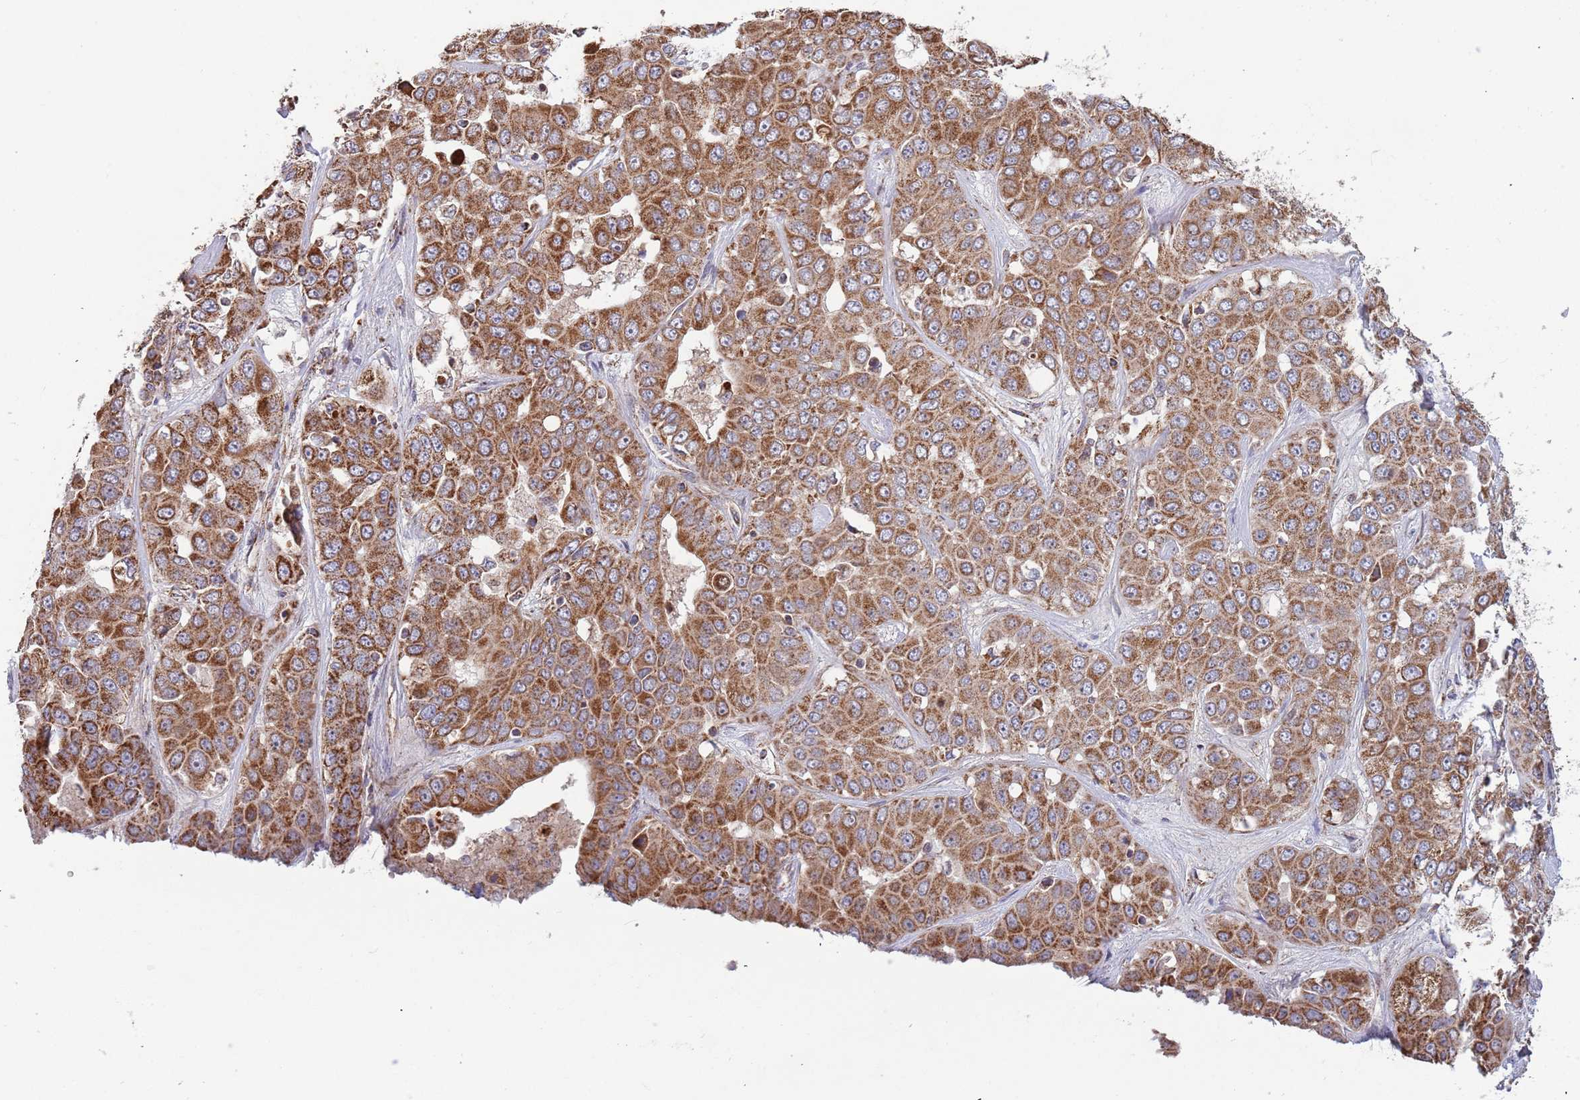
{"staining": {"intensity": "moderate", "quantity": ">75%", "location": "cytoplasmic/membranous"}, "tissue": "liver cancer", "cell_type": "Tumor cells", "image_type": "cancer", "snomed": [{"axis": "morphology", "description": "Cholangiocarcinoma"}, {"axis": "topography", "description": "Liver"}], "caption": "The micrograph reveals staining of liver cancer (cholangiocarcinoma), revealing moderate cytoplasmic/membranous protein staining (brown color) within tumor cells.", "gene": "VPS16", "patient": {"sex": "female", "age": 52}}